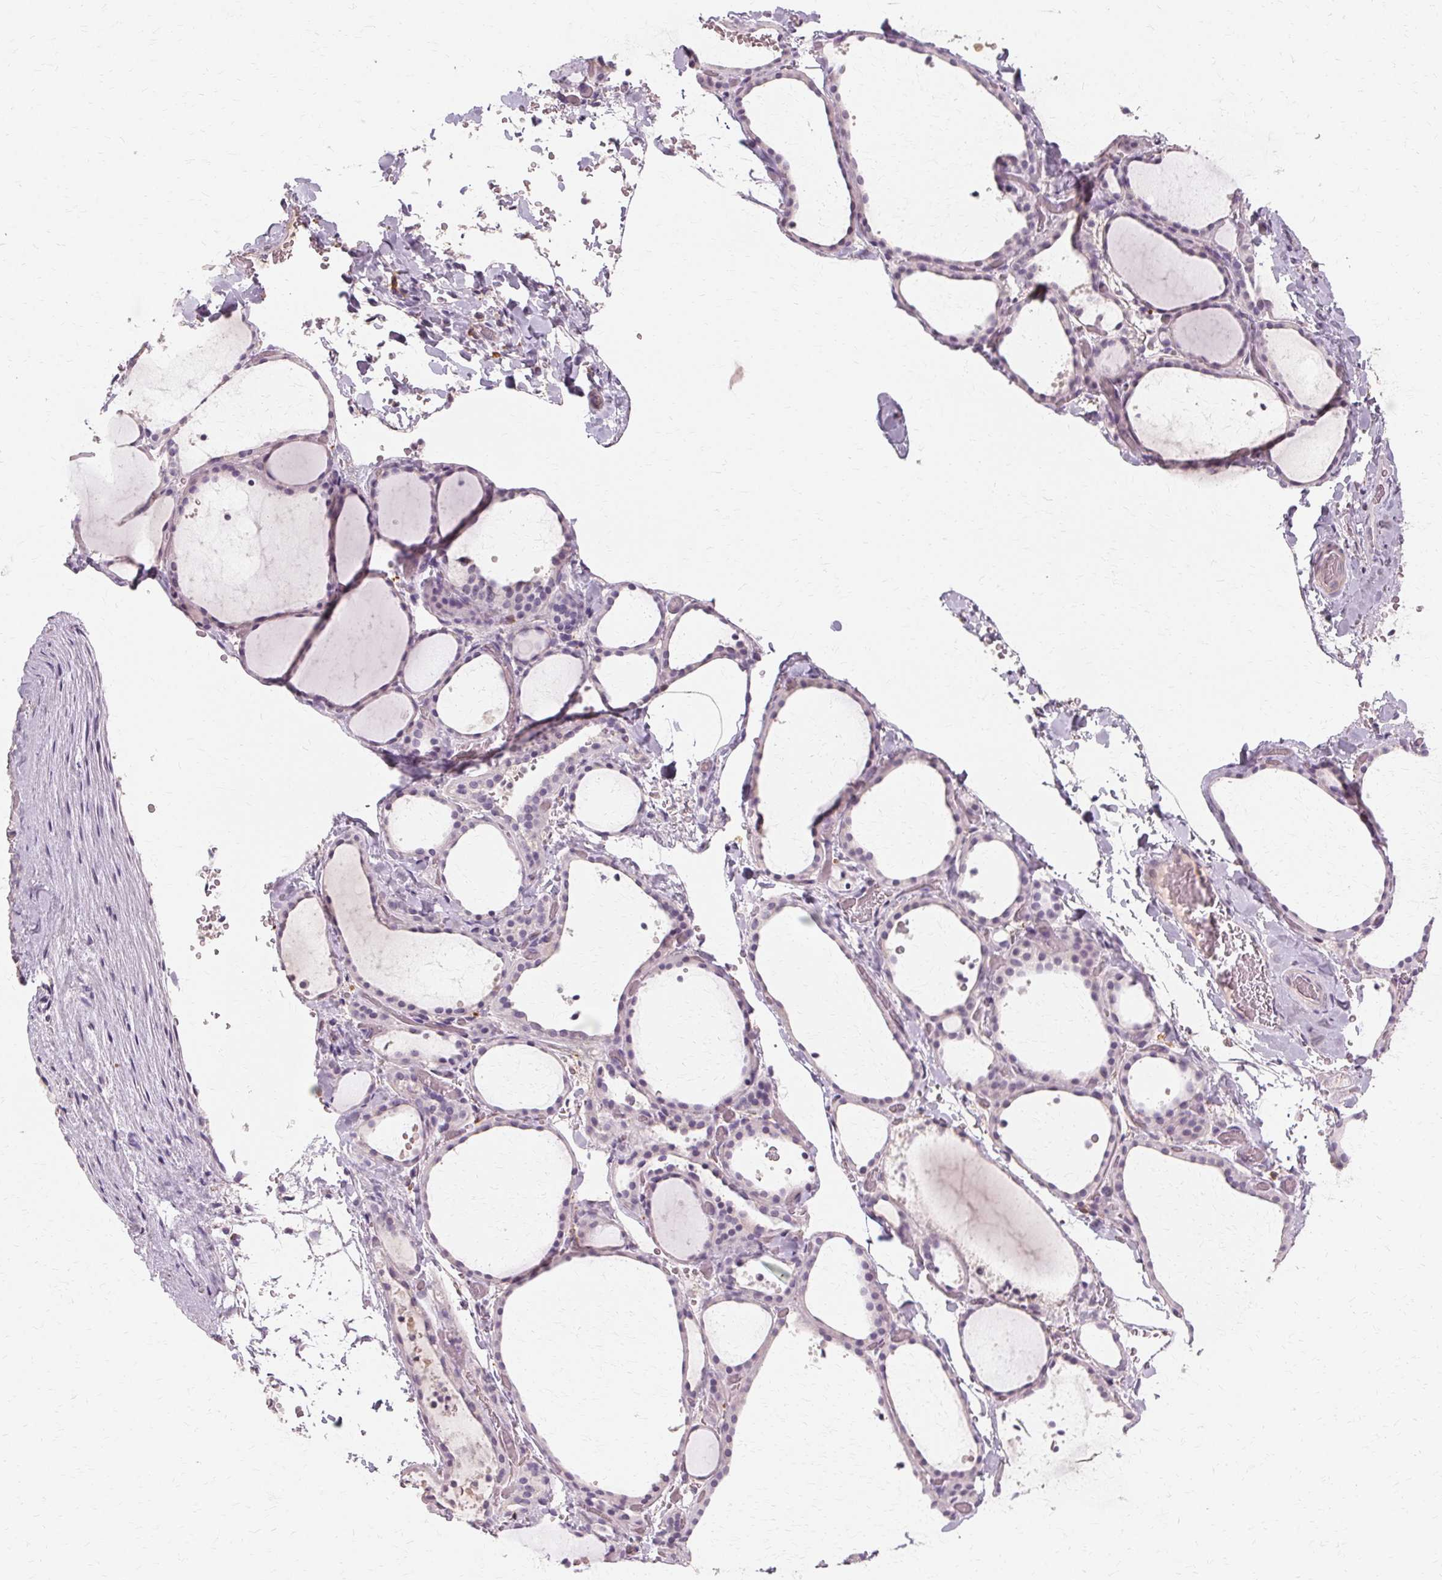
{"staining": {"intensity": "negative", "quantity": "none", "location": "none"}, "tissue": "thyroid gland", "cell_type": "Glandular cells", "image_type": "normal", "snomed": [{"axis": "morphology", "description": "Normal tissue, NOS"}, {"axis": "topography", "description": "Thyroid gland"}], "caption": "IHC histopathology image of unremarkable thyroid gland: human thyroid gland stained with DAB reveals no significant protein expression in glandular cells. (DAB (3,3'-diaminobenzidine) immunohistochemistry with hematoxylin counter stain).", "gene": "IFNGR1", "patient": {"sex": "female", "age": 36}}